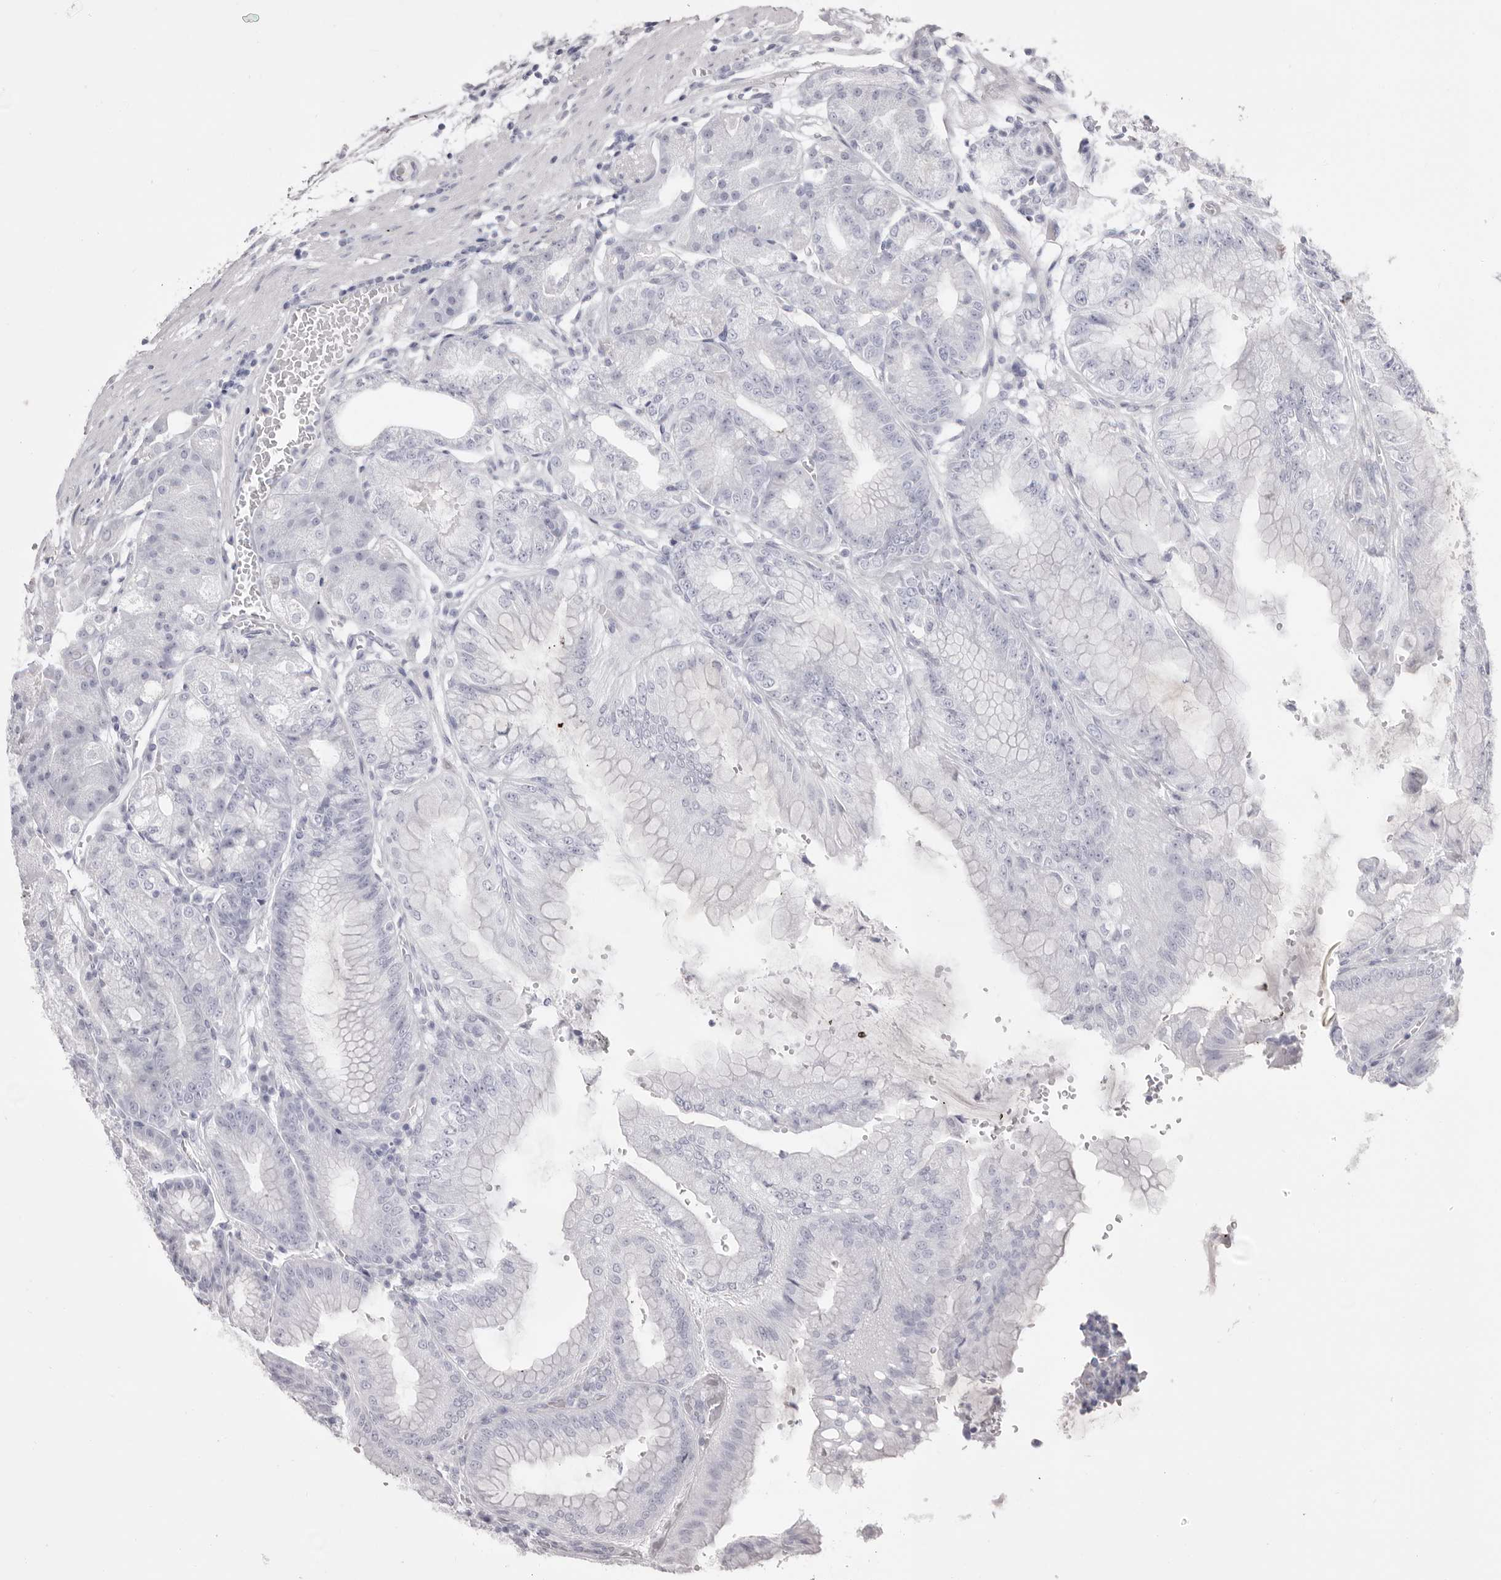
{"staining": {"intensity": "negative", "quantity": "none", "location": "none"}, "tissue": "stomach", "cell_type": "Glandular cells", "image_type": "normal", "snomed": [{"axis": "morphology", "description": "Normal tissue, NOS"}, {"axis": "topography", "description": "Stomach, lower"}], "caption": "High magnification brightfield microscopy of normal stomach stained with DAB (3,3'-diaminobenzidine) (brown) and counterstained with hematoxylin (blue): glandular cells show no significant positivity. The staining is performed using DAB (3,3'-diaminobenzidine) brown chromogen with nuclei counter-stained in using hematoxylin.", "gene": "GPR84", "patient": {"sex": "male", "age": 71}}